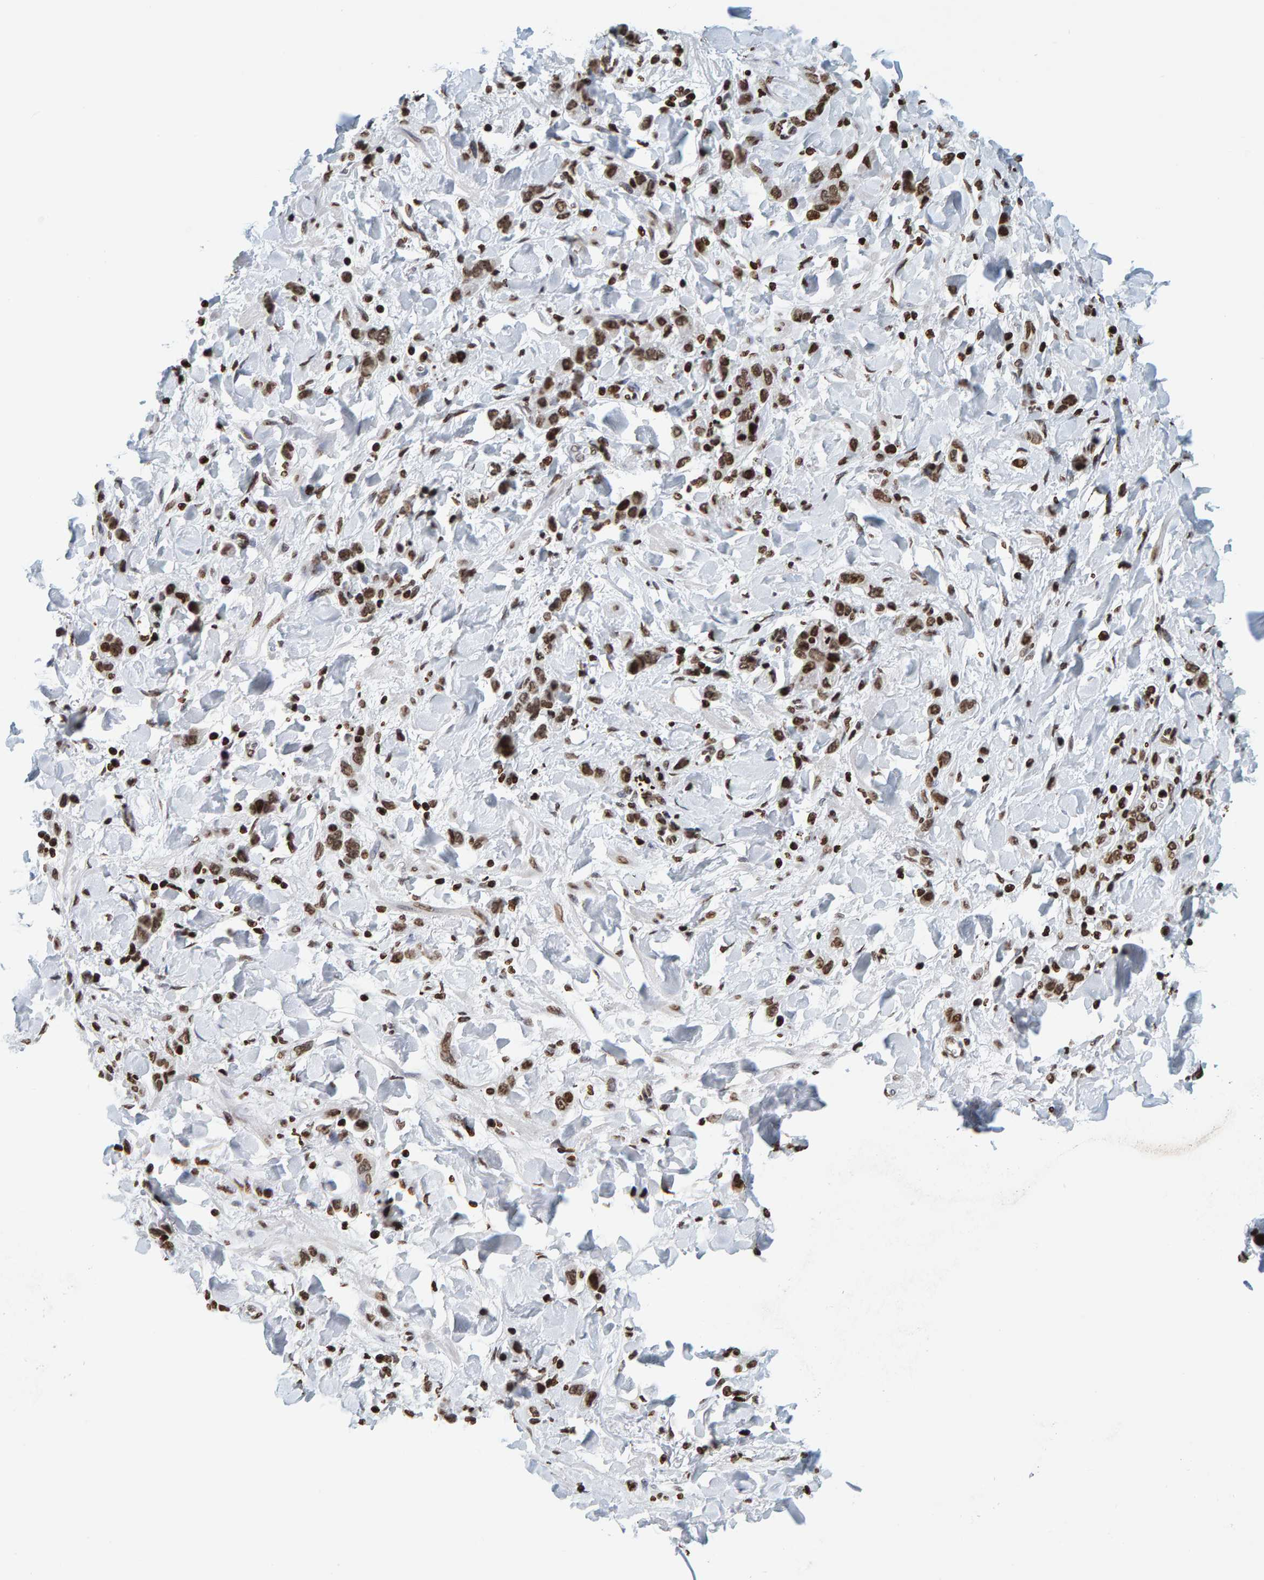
{"staining": {"intensity": "moderate", "quantity": ">75%", "location": "nuclear"}, "tissue": "stomach cancer", "cell_type": "Tumor cells", "image_type": "cancer", "snomed": [{"axis": "morphology", "description": "Normal tissue, NOS"}, {"axis": "morphology", "description": "Adenocarcinoma, NOS"}, {"axis": "topography", "description": "Stomach"}], "caption": "Immunohistochemistry (DAB (3,3'-diaminobenzidine)) staining of stomach cancer (adenocarcinoma) shows moderate nuclear protein staining in approximately >75% of tumor cells. (brown staining indicates protein expression, while blue staining denotes nuclei).", "gene": "BRF2", "patient": {"sex": "male", "age": 82}}